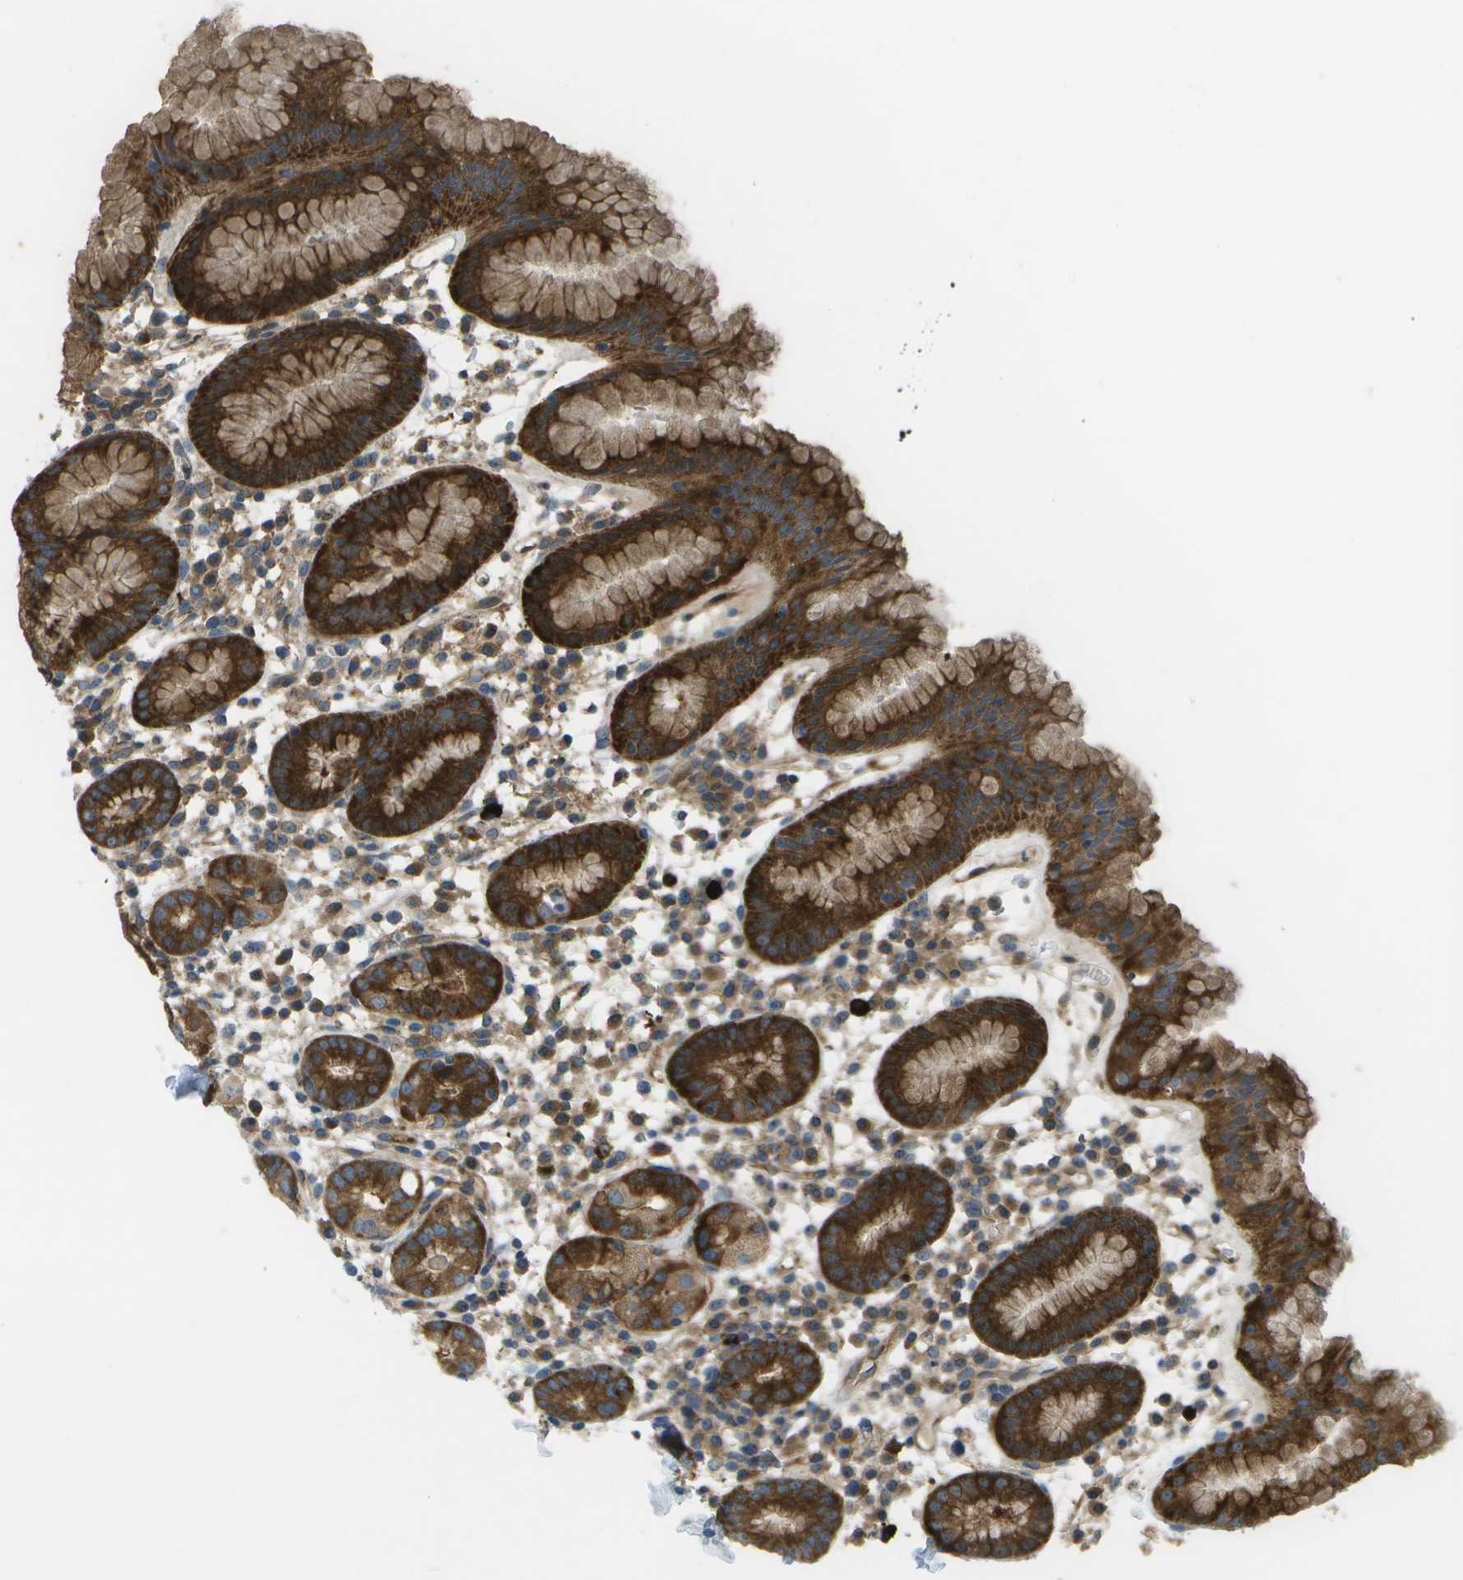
{"staining": {"intensity": "strong", "quantity": ">75%", "location": "cytoplasmic/membranous"}, "tissue": "stomach", "cell_type": "Glandular cells", "image_type": "normal", "snomed": [{"axis": "morphology", "description": "Normal tissue, NOS"}, {"axis": "topography", "description": "Stomach"}, {"axis": "topography", "description": "Stomach, lower"}], "caption": "This micrograph exhibits normal stomach stained with immunohistochemistry to label a protein in brown. The cytoplasmic/membranous of glandular cells show strong positivity for the protein. Nuclei are counter-stained blue.", "gene": "WNK2", "patient": {"sex": "female", "age": 75}}